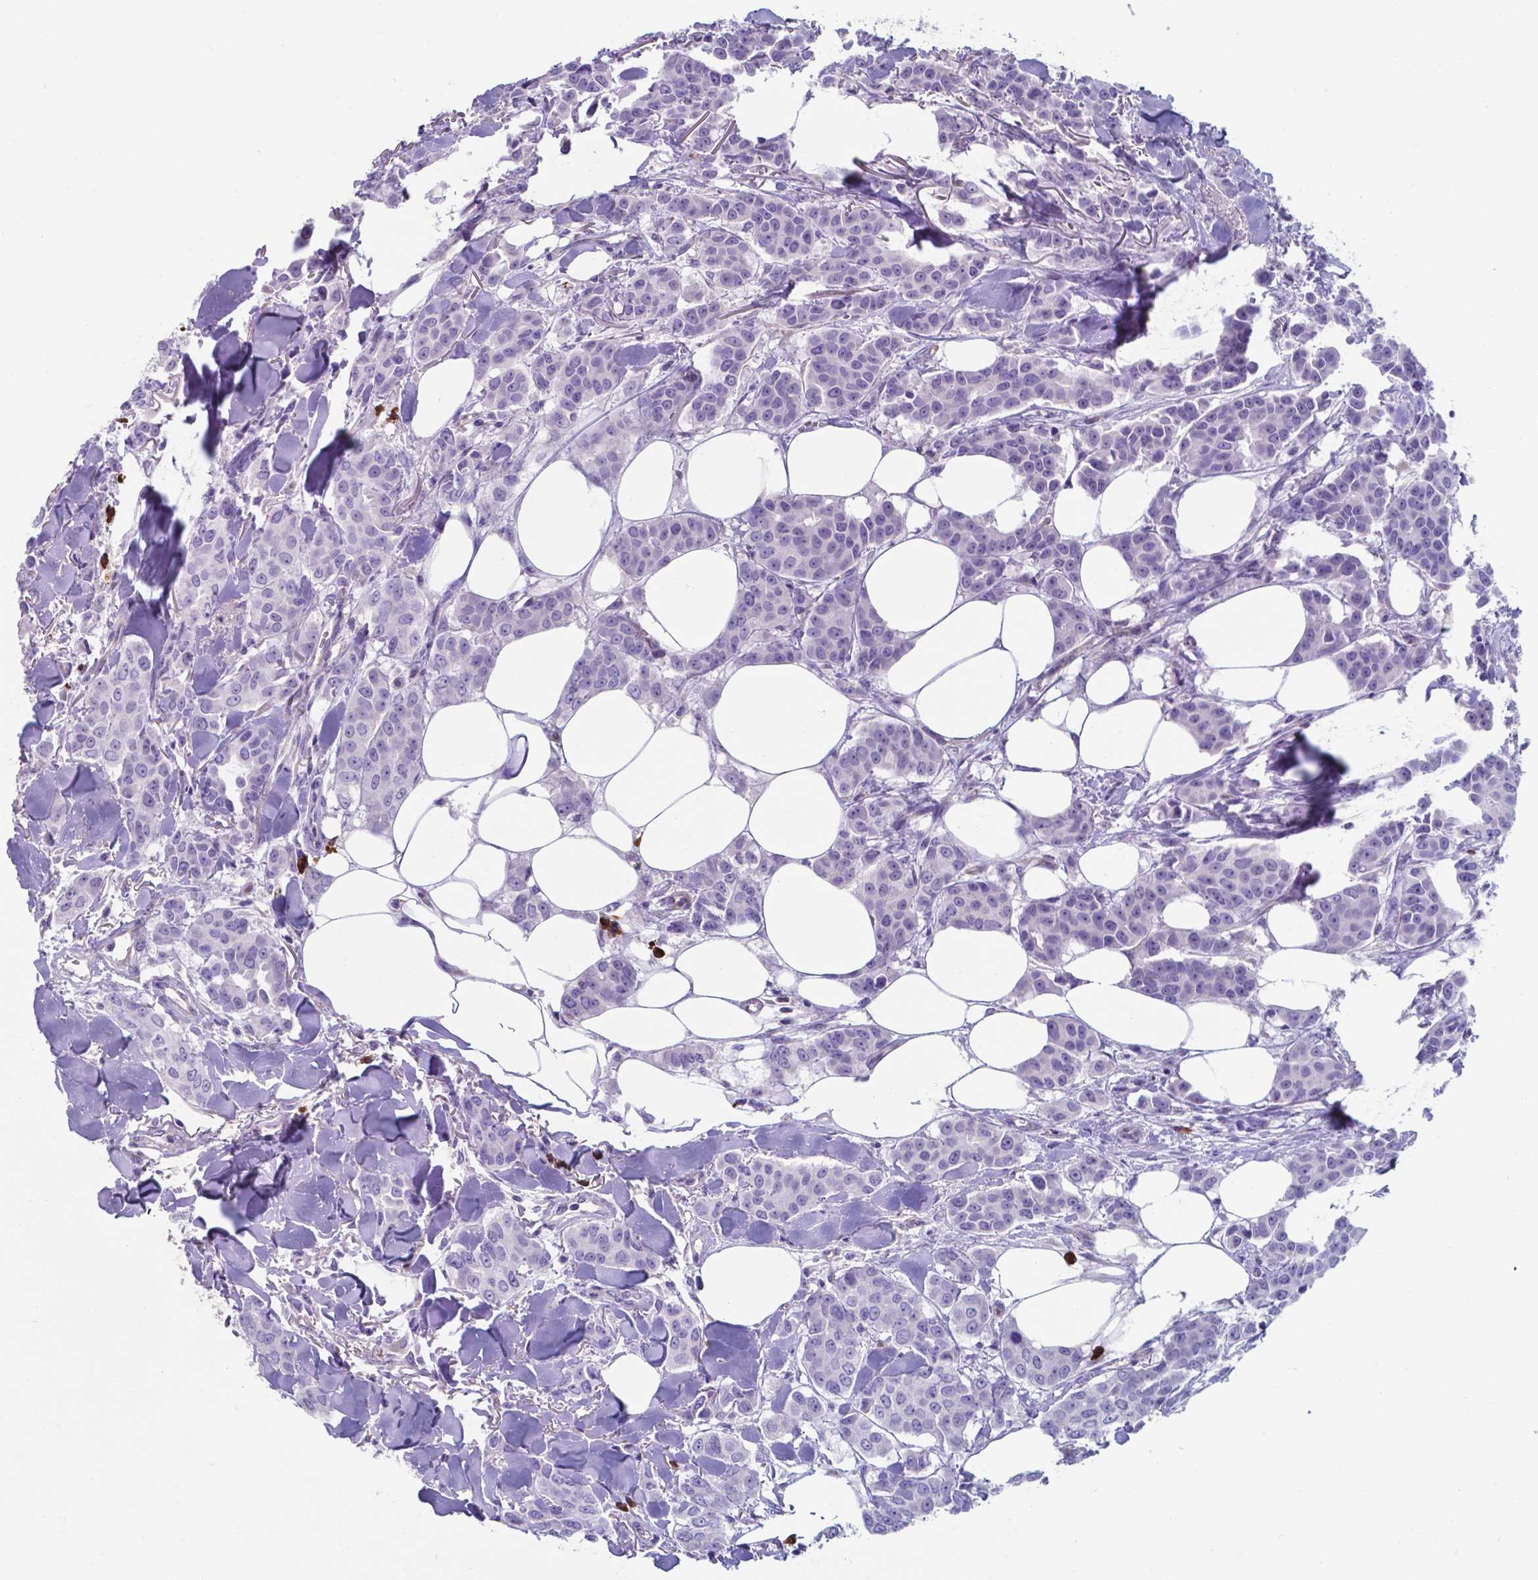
{"staining": {"intensity": "negative", "quantity": "none", "location": "none"}, "tissue": "breast cancer", "cell_type": "Tumor cells", "image_type": "cancer", "snomed": [{"axis": "morphology", "description": "Duct carcinoma"}, {"axis": "topography", "description": "Breast"}], "caption": "An immunohistochemistry image of breast cancer (invasive ductal carcinoma) is shown. There is no staining in tumor cells of breast cancer (invasive ductal carcinoma). (Immunohistochemistry (ihc), brightfield microscopy, high magnification).", "gene": "UBE2J1", "patient": {"sex": "female", "age": 94}}